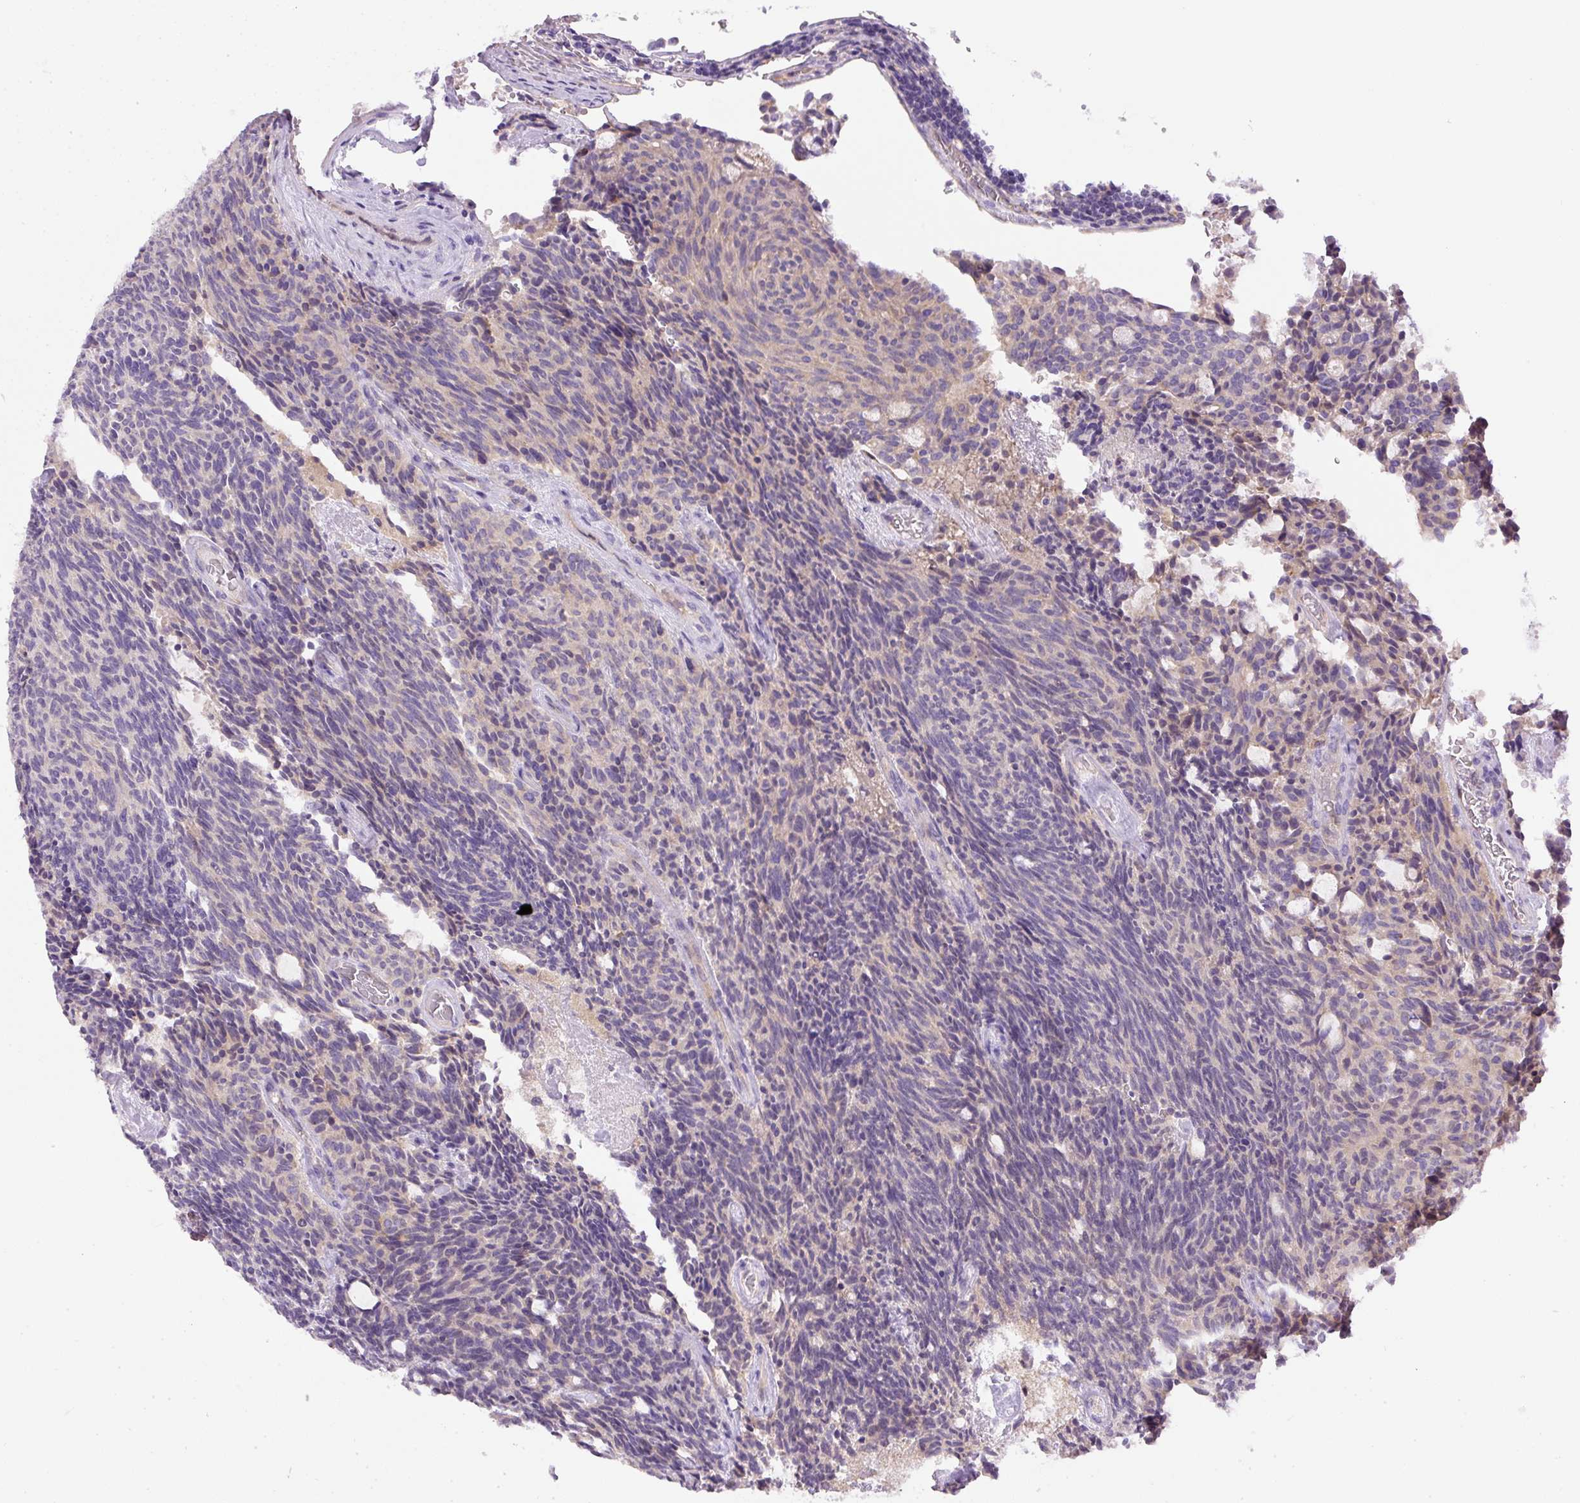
{"staining": {"intensity": "weak", "quantity": "<25%", "location": "cytoplasmic/membranous"}, "tissue": "carcinoid", "cell_type": "Tumor cells", "image_type": "cancer", "snomed": [{"axis": "morphology", "description": "Carcinoid, malignant, NOS"}, {"axis": "topography", "description": "Pancreas"}], "caption": "Protein analysis of carcinoid exhibits no significant expression in tumor cells. (DAB immunohistochemistry with hematoxylin counter stain).", "gene": "DAPK1", "patient": {"sex": "female", "age": 54}}